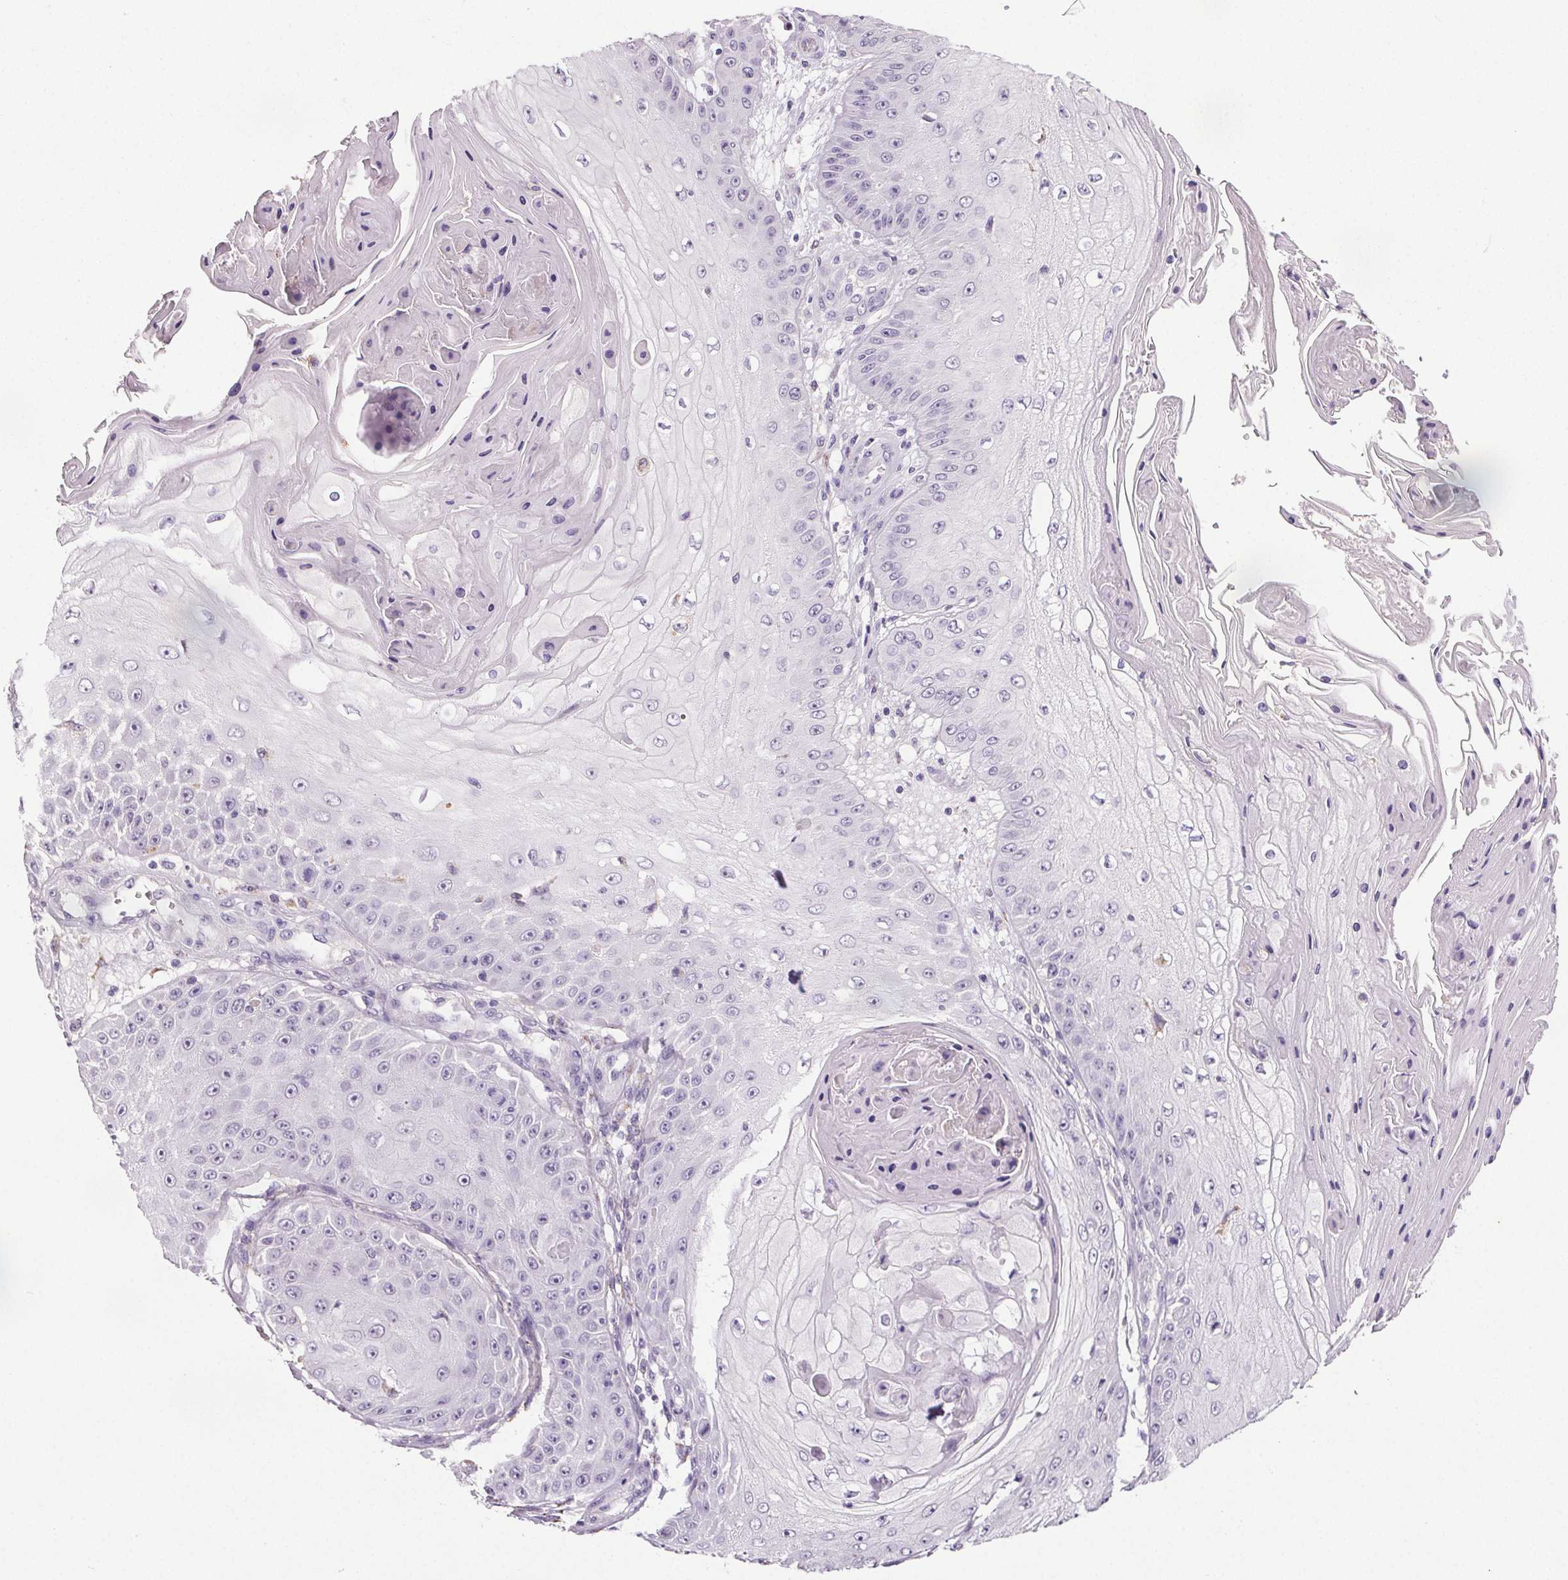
{"staining": {"intensity": "negative", "quantity": "none", "location": "none"}, "tissue": "skin cancer", "cell_type": "Tumor cells", "image_type": "cancer", "snomed": [{"axis": "morphology", "description": "Squamous cell carcinoma, NOS"}, {"axis": "topography", "description": "Skin"}], "caption": "High power microscopy image of an immunohistochemistry image of squamous cell carcinoma (skin), revealing no significant expression in tumor cells.", "gene": "GPIHBP1", "patient": {"sex": "male", "age": 70}}